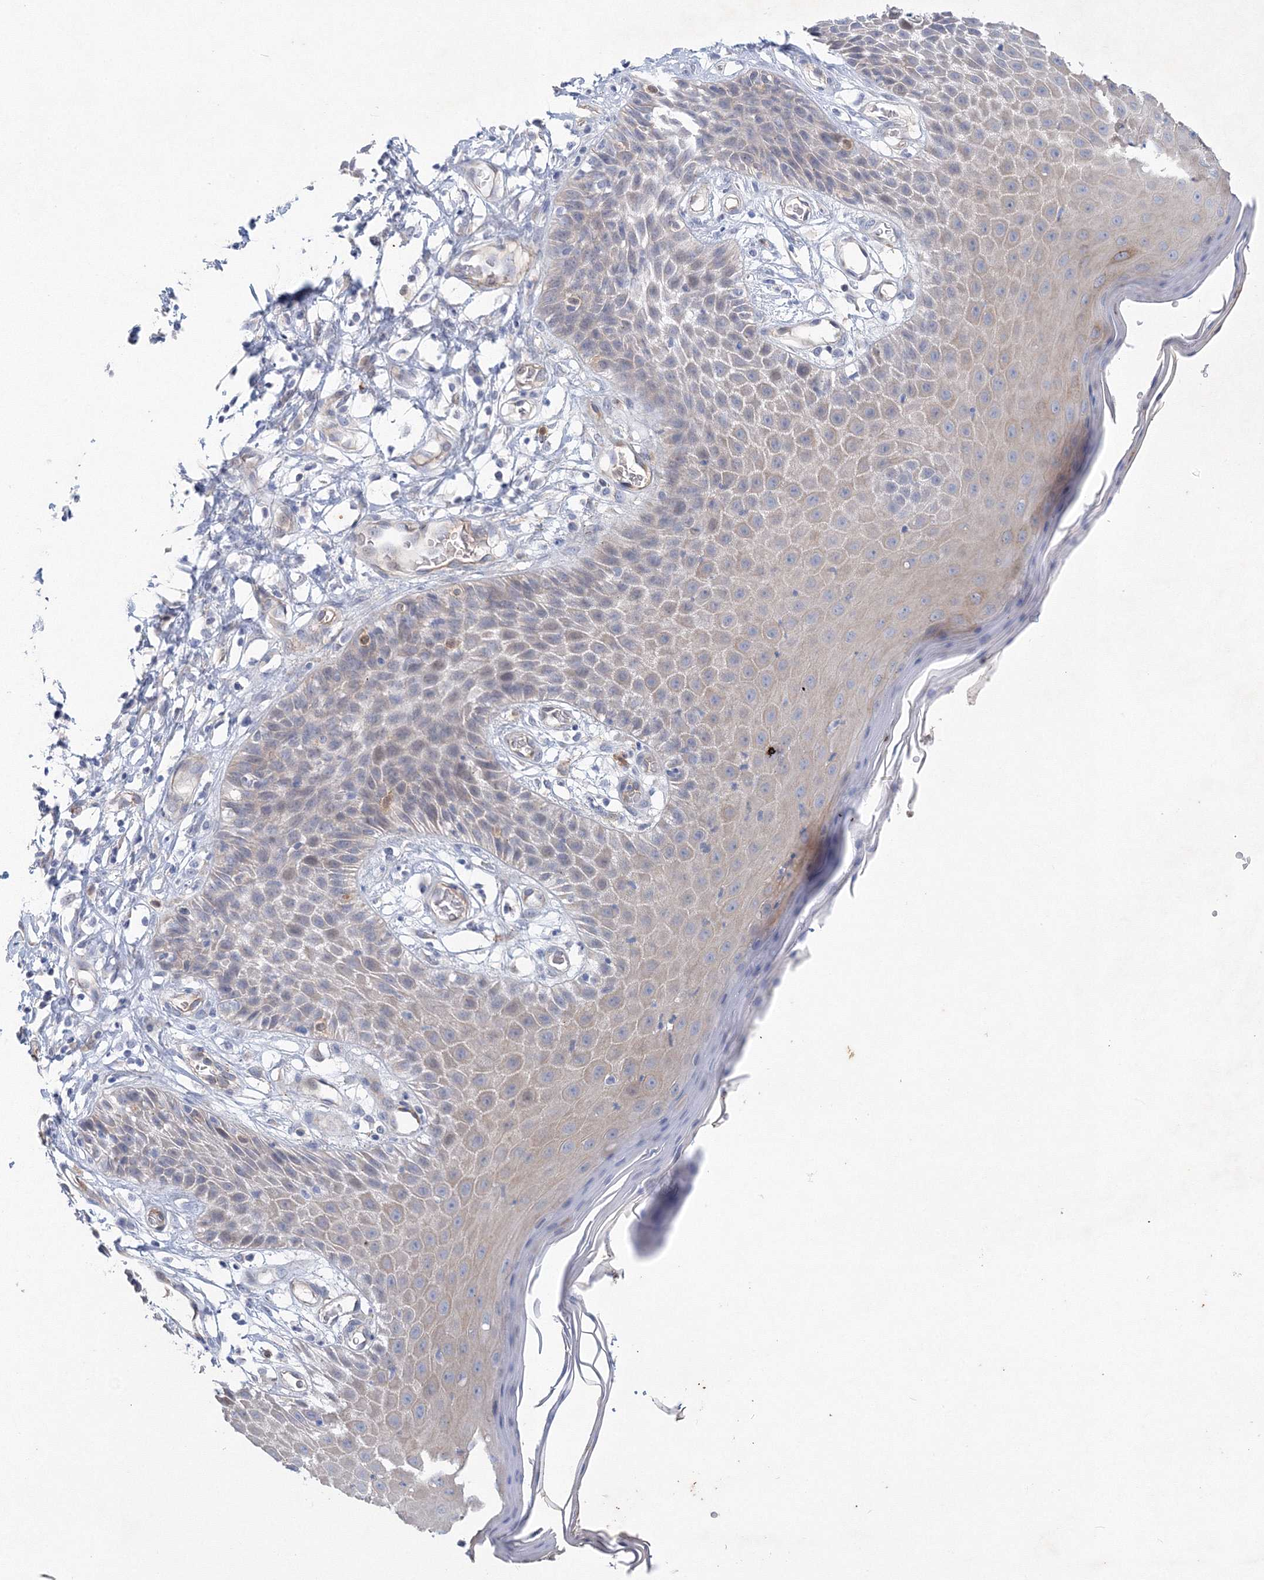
{"staining": {"intensity": "strong", "quantity": "<25%", "location": "cytoplasmic/membranous"}, "tissue": "skin", "cell_type": "Epidermal cells", "image_type": "normal", "snomed": [{"axis": "morphology", "description": "Normal tissue, NOS"}, {"axis": "topography", "description": "Vulva"}], "caption": "A medium amount of strong cytoplasmic/membranous staining is identified in about <25% of epidermal cells in unremarkable skin.", "gene": "TANC1", "patient": {"sex": "female", "age": 68}}